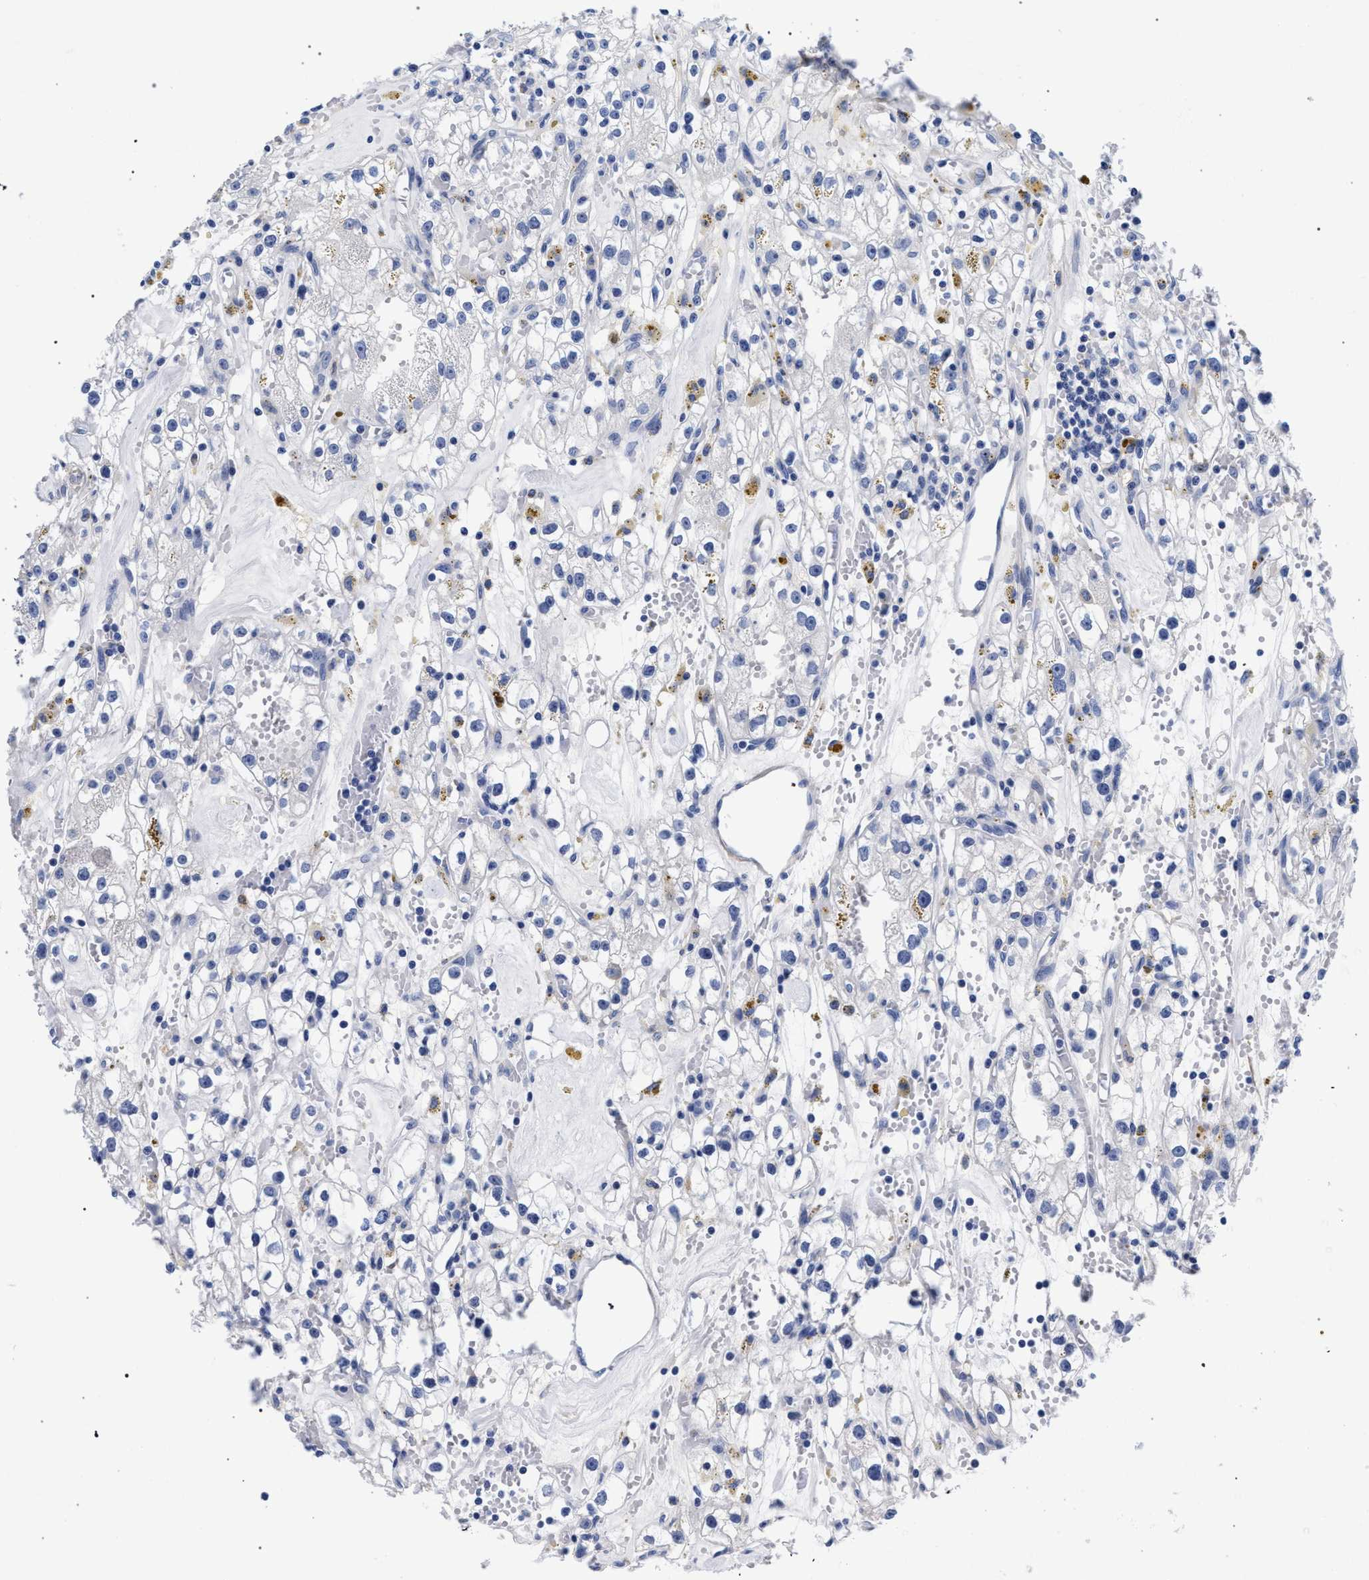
{"staining": {"intensity": "negative", "quantity": "none", "location": "none"}, "tissue": "renal cancer", "cell_type": "Tumor cells", "image_type": "cancer", "snomed": [{"axis": "morphology", "description": "Adenocarcinoma, NOS"}, {"axis": "topography", "description": "Kidney"}], "caption": "Renal cancer was stained to show a protein in brown. There is no significant staining in tumor cells.", "gene": "AKAP4", "patient": {"sex": "male", "age": 56}}